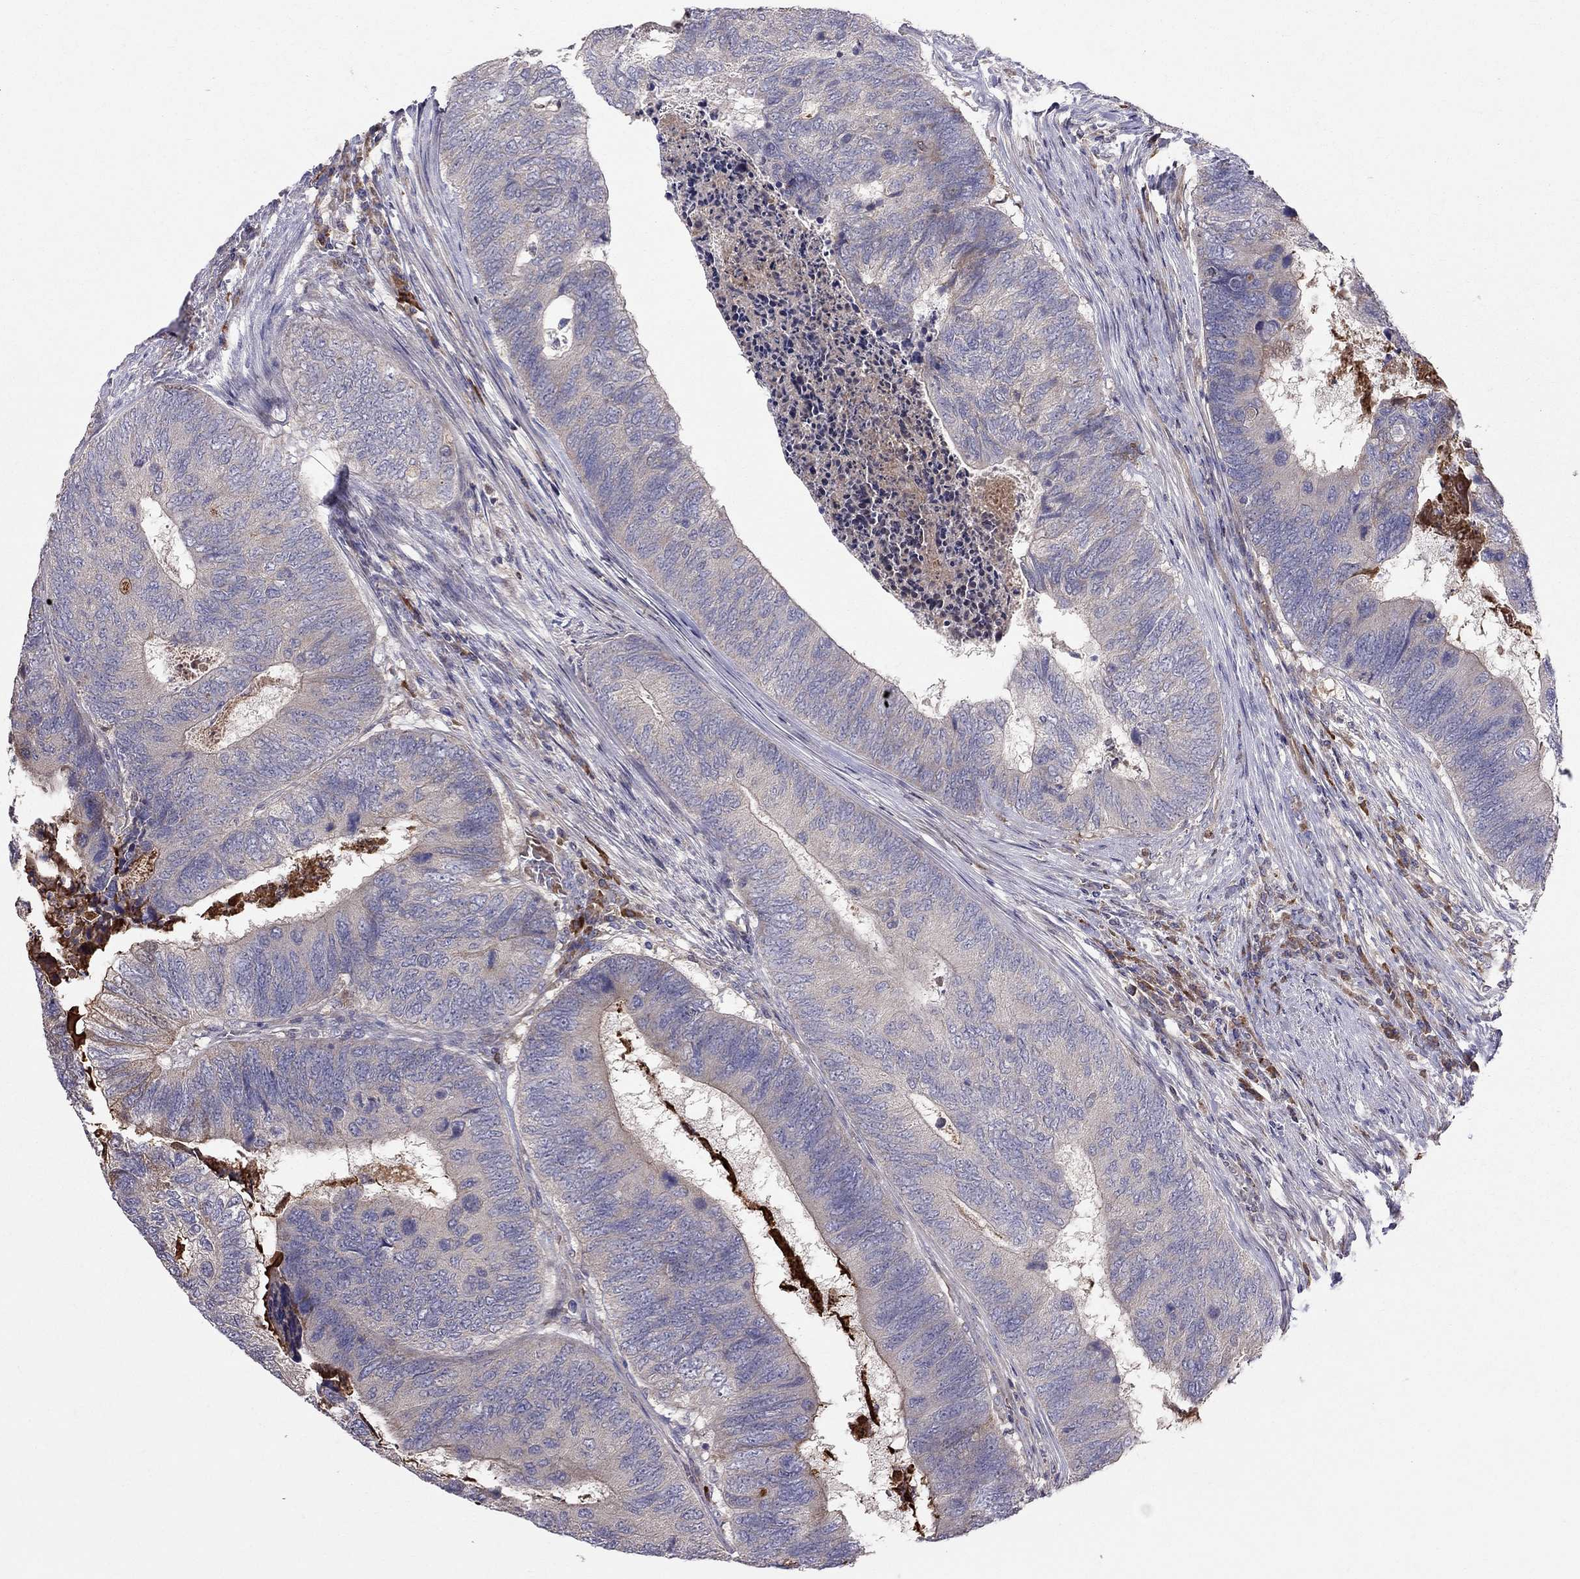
{"staining": {"intensity": "negative", "quantity": "none", "location": "none"}, "tissue": "colorectal cancer", "cell_type": "Tumor cells", "image_type": "cancer", "snomed": [{"axis": "morphology", "description": "Adenocarcinoma, NOS"}, {"axis": "topography", "description": "Colon"}], "caption": "Immunohistochemistry (IHC) micrograph of neoplastic tissue: adenocarcinoma (colorectal) stained with DAB (3,3'-diaminobenzidine) shows no significant protein positivity in tumor cells.", "gene": "PIK3CG", "patient": {"sex": "female", "age": 67}}